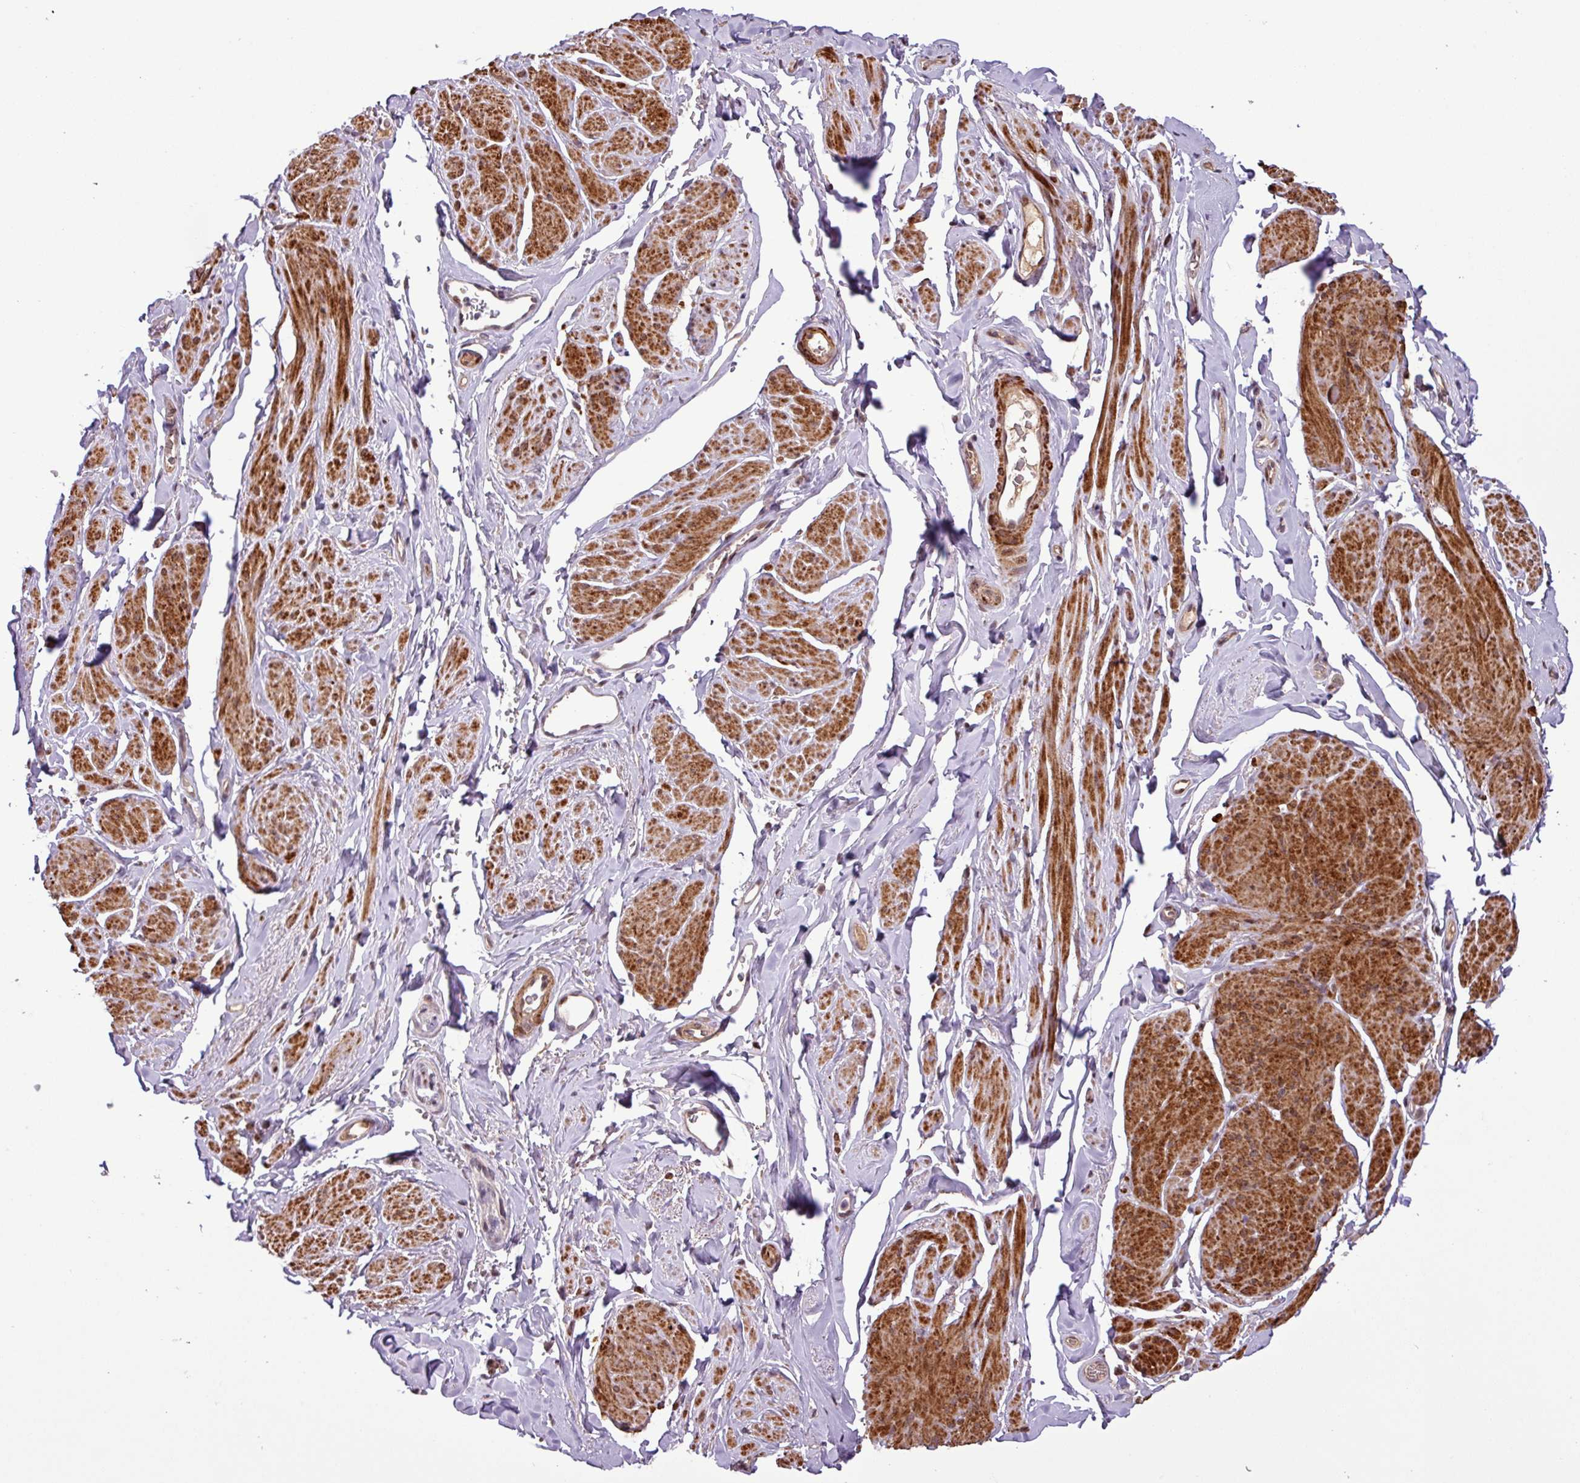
{"staining": {"intensity": "strong", "quantity": "25%-75%", "location": "cytoplasmic/membranous,nuclear"}, "tissue": "smooth muscle", "cell_type": "Smooth muscle cells", "image_type": "normal", "snomed": [{"axis": "morphology", "description": "Normal tissue, NOS"}, {"axis": "topography", "description": "Smooth muscle"}, {"axis": "topography", "description": "Peripheral nerve tissue"}], "caption": "A high amount of strong cytoplasmic/membranous,nuclear staining is seen in about 25%-75% of smooth muscle cells in normal smooth muscle. (Brightfield microscopy of DAB IHC at high magnification).", "gene": "SLC22A24", "patient": {"sex": "male", "age": 69}}